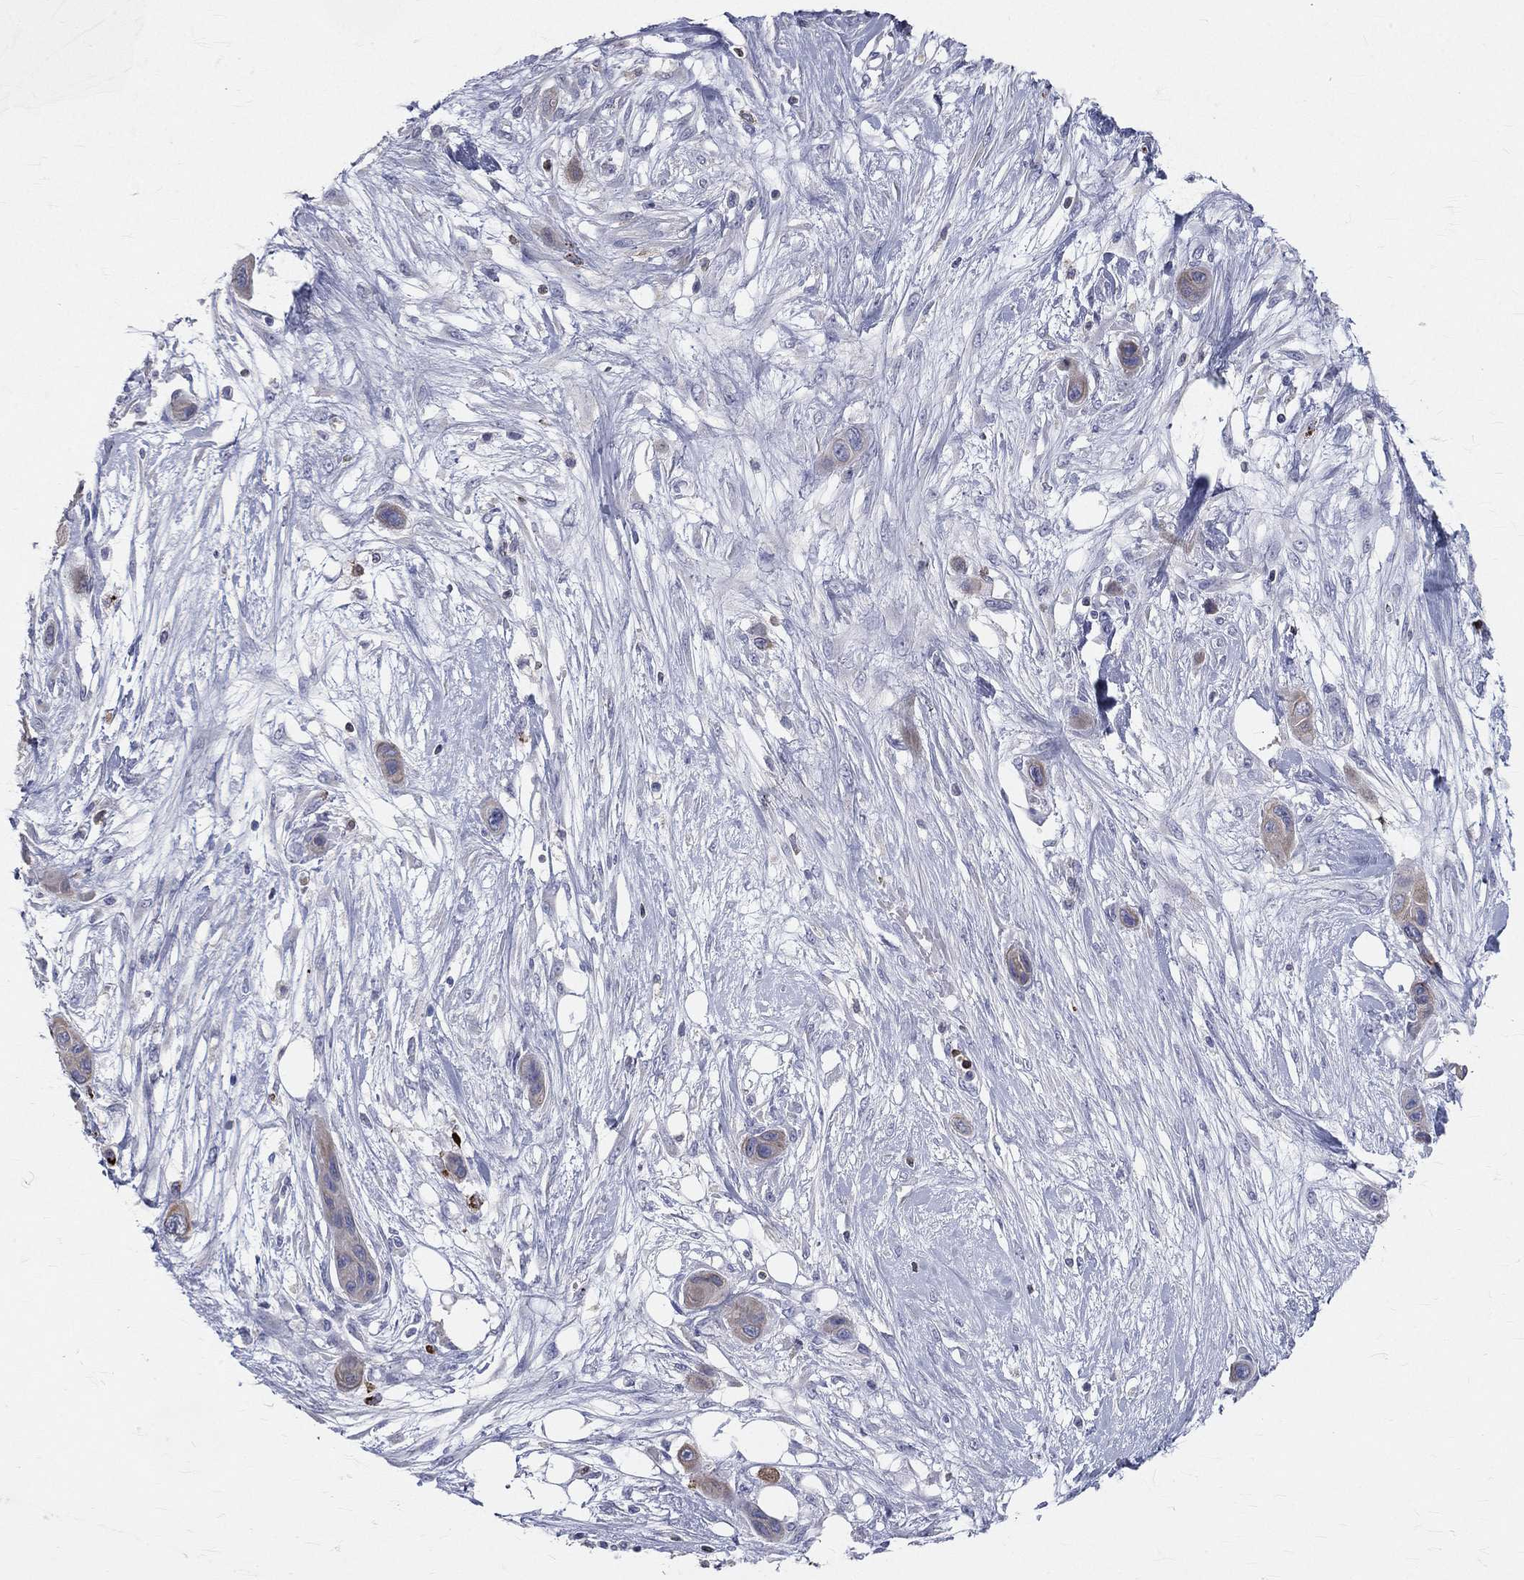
{"staining": {"intensity": "weak", "quantity": "<25%", "location": "cytoplasmic/membranous"}, "tissue": "skin cancer", "cell_type": "Tumor cells", "image_type": "cancer", "snomed": [{"axis": "morphology", "description": "Squamous cell carcinoma, NOS"}, {"axis": "topography", "description": "Skin"}], "caption": "A high-resolution histopathology image shows immunohistochemistry (IHC) staining of skin cancer (squamous cell carcinoma), which reveals no significant positivity in tumor cells. Brightfield microscopy of immunohistochemistry (IHC) stained with DAB (brown) and hematoxylin (blue), captured at high magnification.", "gene": "CTSW", "patient": {"sex": "male", "age": 79}}